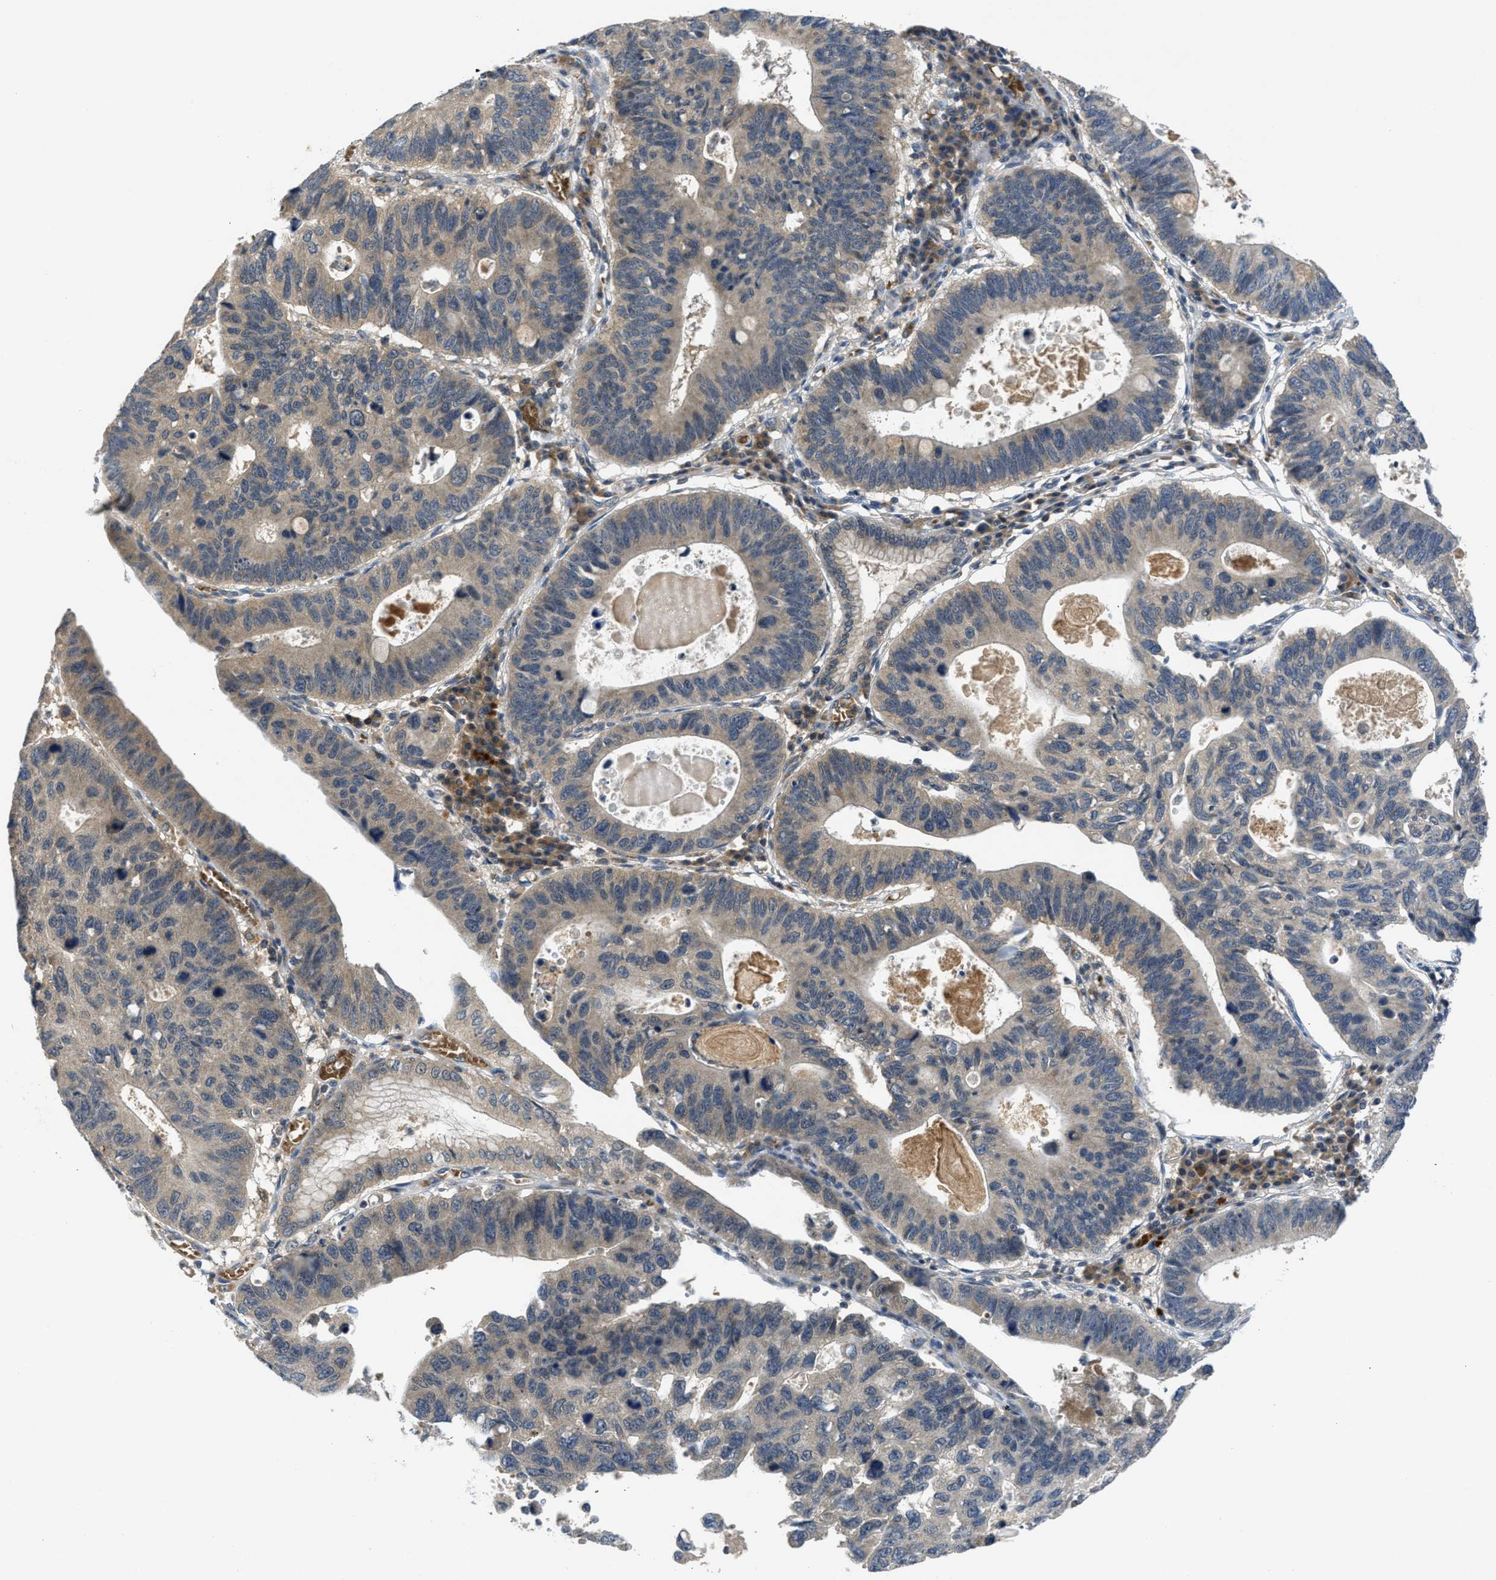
{"staining": {"intensity": "weak", "quantity": ">75%", "location": "cytoplasmic/membranous"}, "tissue": "stomach cancer", "cell_type": "Tumor cells", "image_type": "cancer", "snomed": [{"axis": "morphology", "description": "Adenocarcinoma, NOS"}, {"axis": "topography", "description": "Stomach"}], "caption": "This is an image of immunohistochemistry (IHC) staining of stomach adenocarcinoma, which shows weak positivity in the cytoplasmic/membranous of tumor cells.", "gene": "PDE7A", "patient": {"sex": "male", "age": 59}}